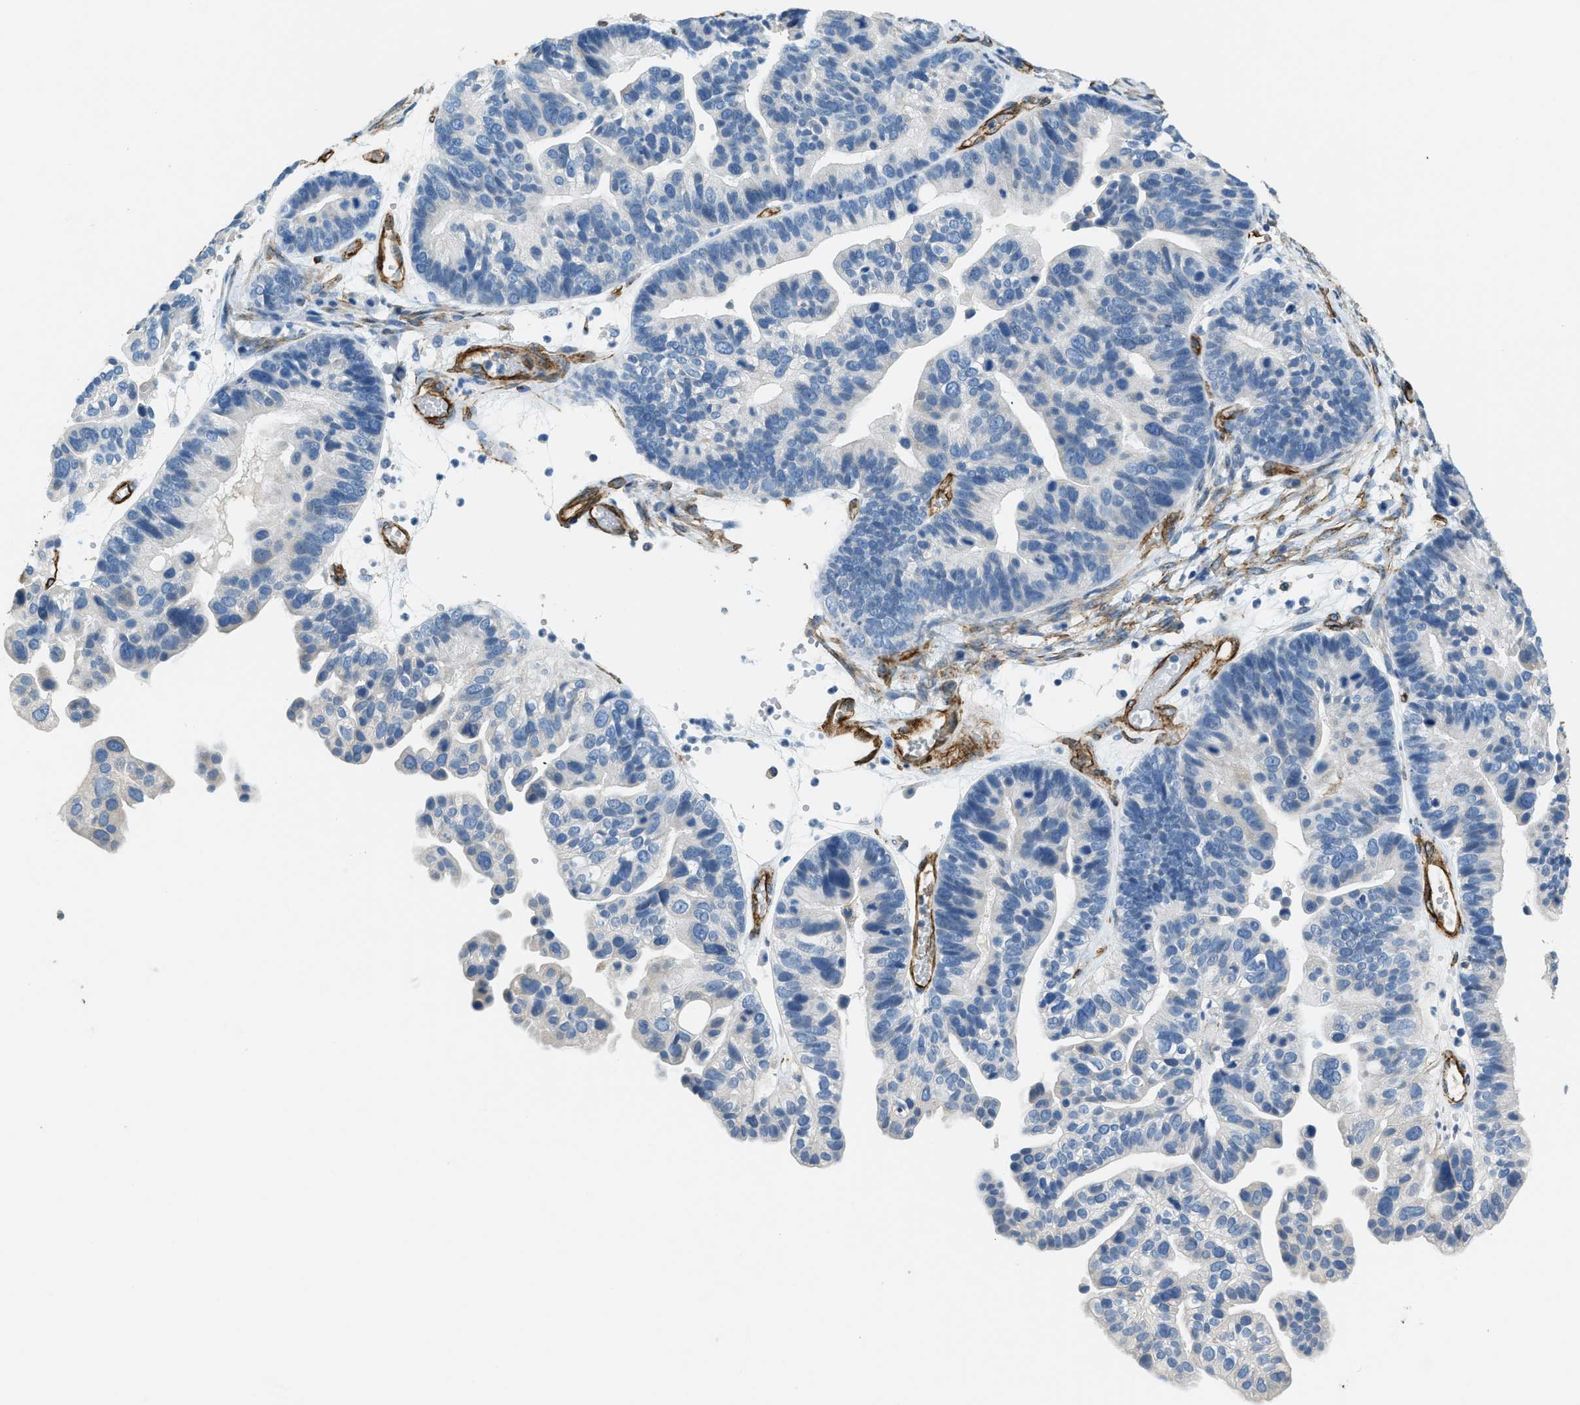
{"staining": {"intensity": "negative", "quantity": "none", "location": "none"}, "tissue": "ovarian cancer", "cell_type": "Tumor cells", "image_type": "cancer", "snomed": [{"axis": "morphology", "description": "Cystadenocarcinoma, serous, NOS"}, {"axis": "topography", "description": "Ovary"}], "caption": "Tumor cells are negative for protein expression in human serous cystadenocarcinoma (ovarian).", "gene": "TMEM43", "patient": {"sex": "female", "age": 56}}